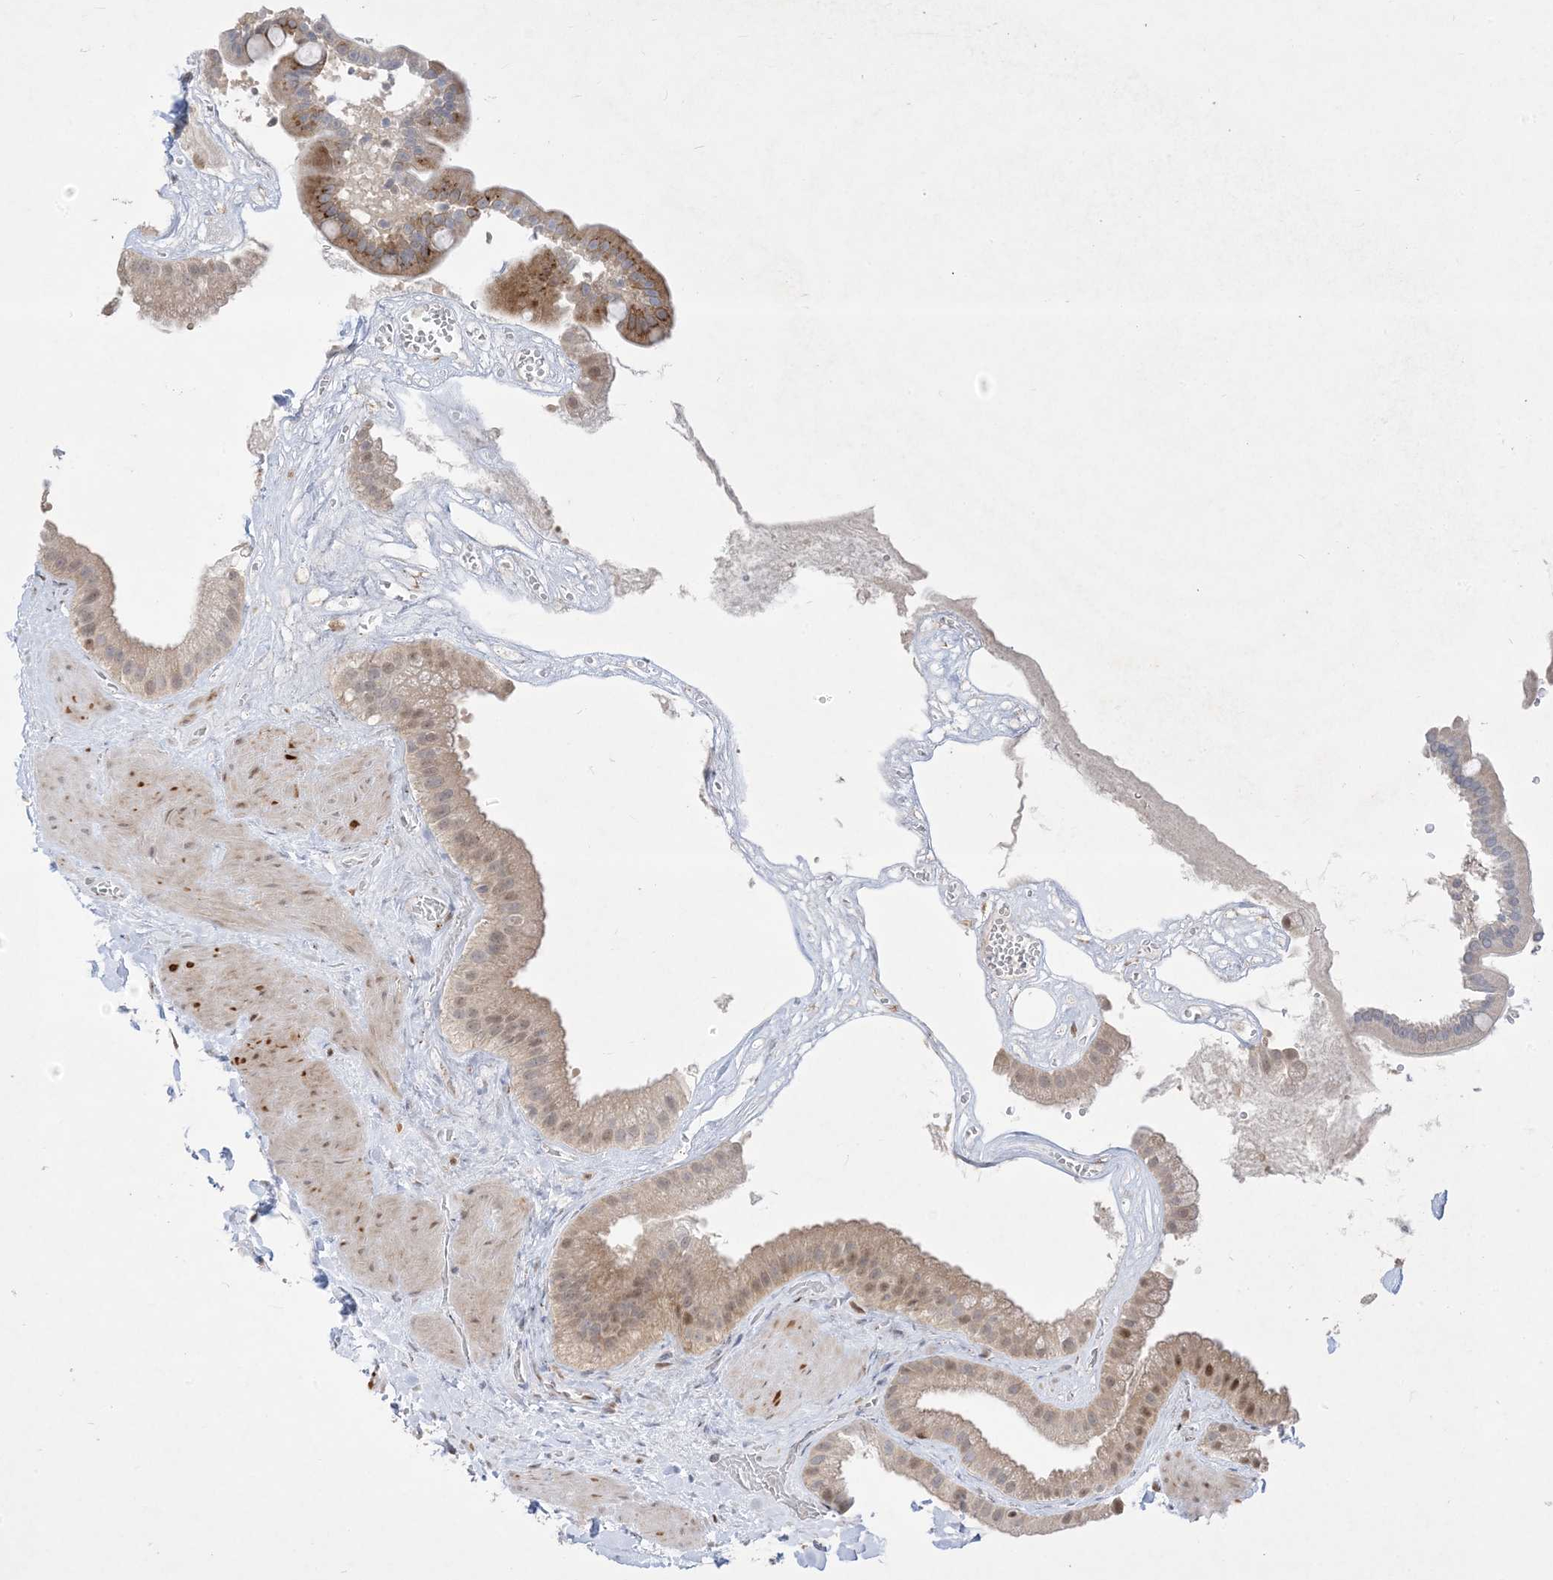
{"staining": {"intensity": "moderate", "quantity": "25%-75%", "location": "cytoplasmic/membranous,nuclear"}, "tissue": "gallbladder", "cell_type": "Glandular cells", "image_type": "normal", "snomed": [{"axis": "morphology", "description": "Normal tissue, NOS"}, {"axis": "topography", "description": "Gallbladder"}], "caption": "Brown immunohistochemical staining in unremarkable gallbladder demonstrates moderate cytoplasmic/membranous,nuclear staining in approximately 25%-75% of glandular cells.", "gene": "BHLHE40", "patient": {"sex": "male", "age": 55}}